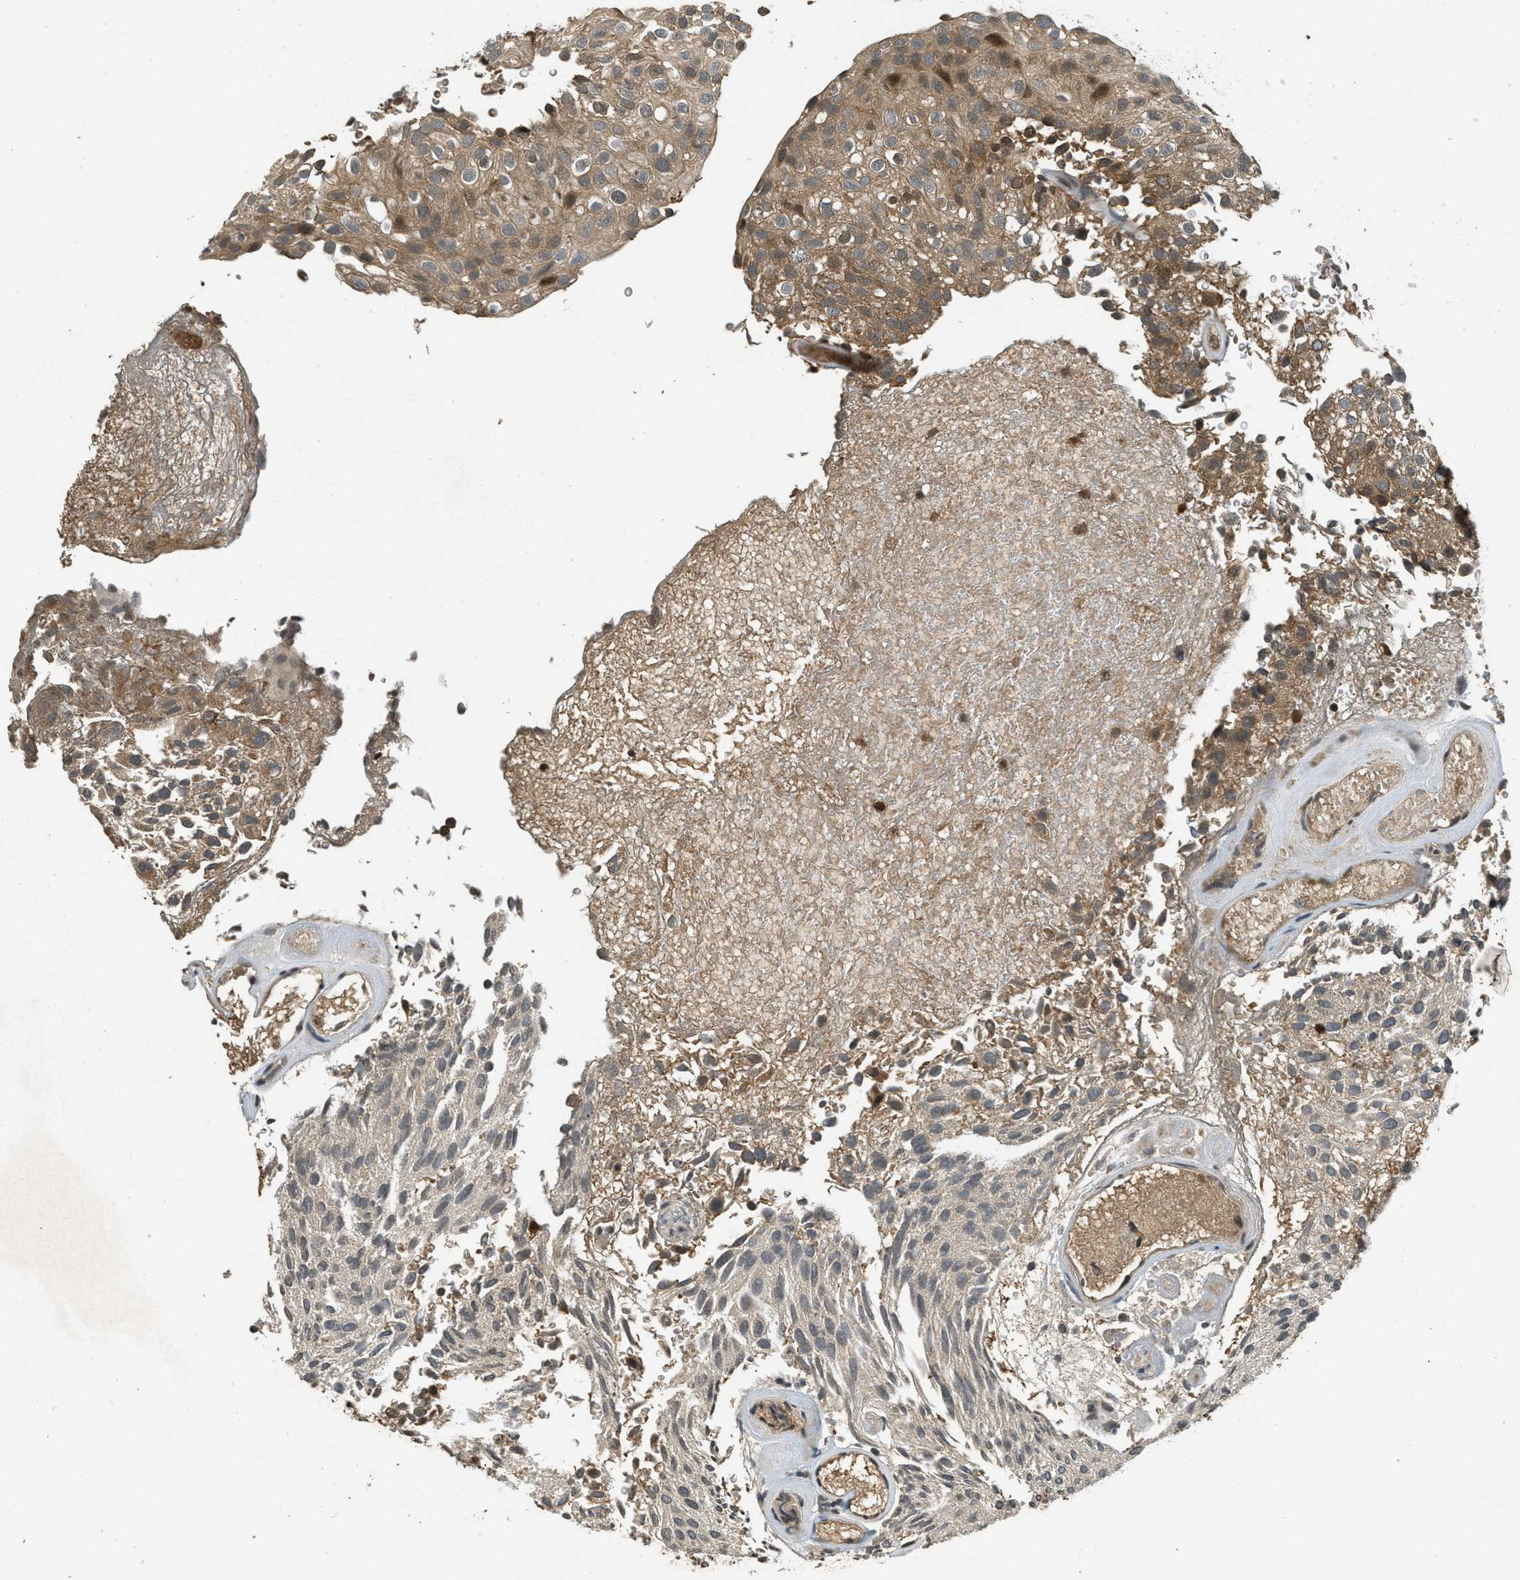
{"staining": {"intensity": "moderate", "quantity": ">75%", "location": "cytoplasmic/membranous"}, "tissue": "urothelial cancer", "cell_type": "Tumor cells", "image_type": "cancer", "snomed": [{"axis": "morphology", "description": "Urothelial carcinoma, Low grade"}, {"axis": "topography", "description": "Urinary bladder"}], "caption": "The micrograph exhibits immunohistochemical staining of low-grade urothelial carcinoma. There is moderate cytoplasmic/membranous expression is appreciated in approximately >75% of tumor cells.", "gene": "ATG7", "patient": {"sex": "male", "age": 78}}